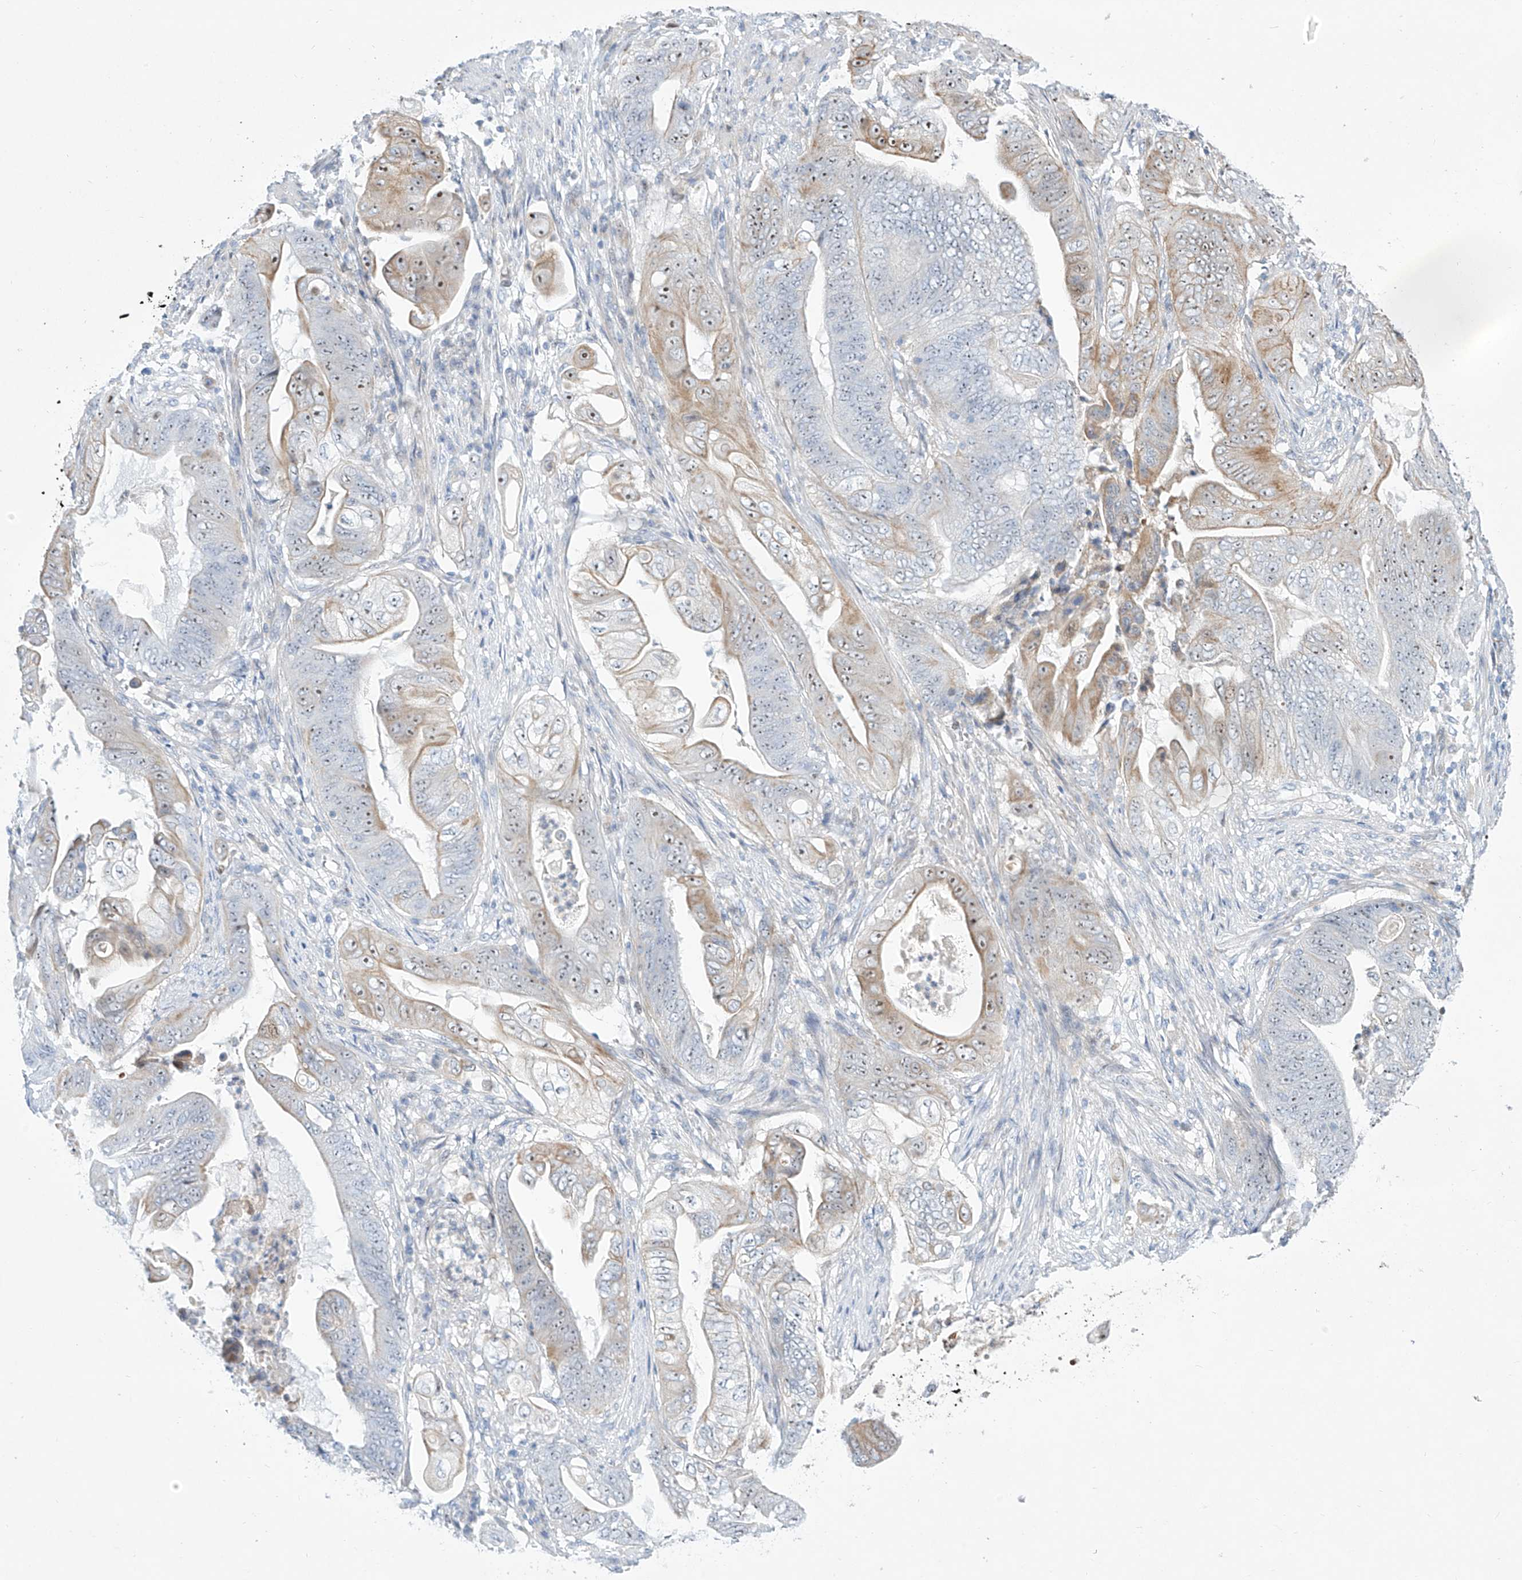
{"staining": {"intensity": "moderate", "quantity": "25%-75%", "location": "cytoplasmic/membranous,nuclear"}, "tissue": "stomach cancer", "cell_type": "Tumor cells", "image_type": "cancer", "snomed": [{"axis": "morphology", "description": "Adenocarcinoma, NOS"}, {"axis": "topography", "description": "Stomach"}], "caption": "Immunohistochemical staining of stomach cancer (adenocarcinoma) demonstrates medium levels of moderate cytoplasmic/membranous and nuclear staining in about 25%-75% of tumor cells.", "gene": "SNU13", "patient": {"sex": "female", "age": 73}}